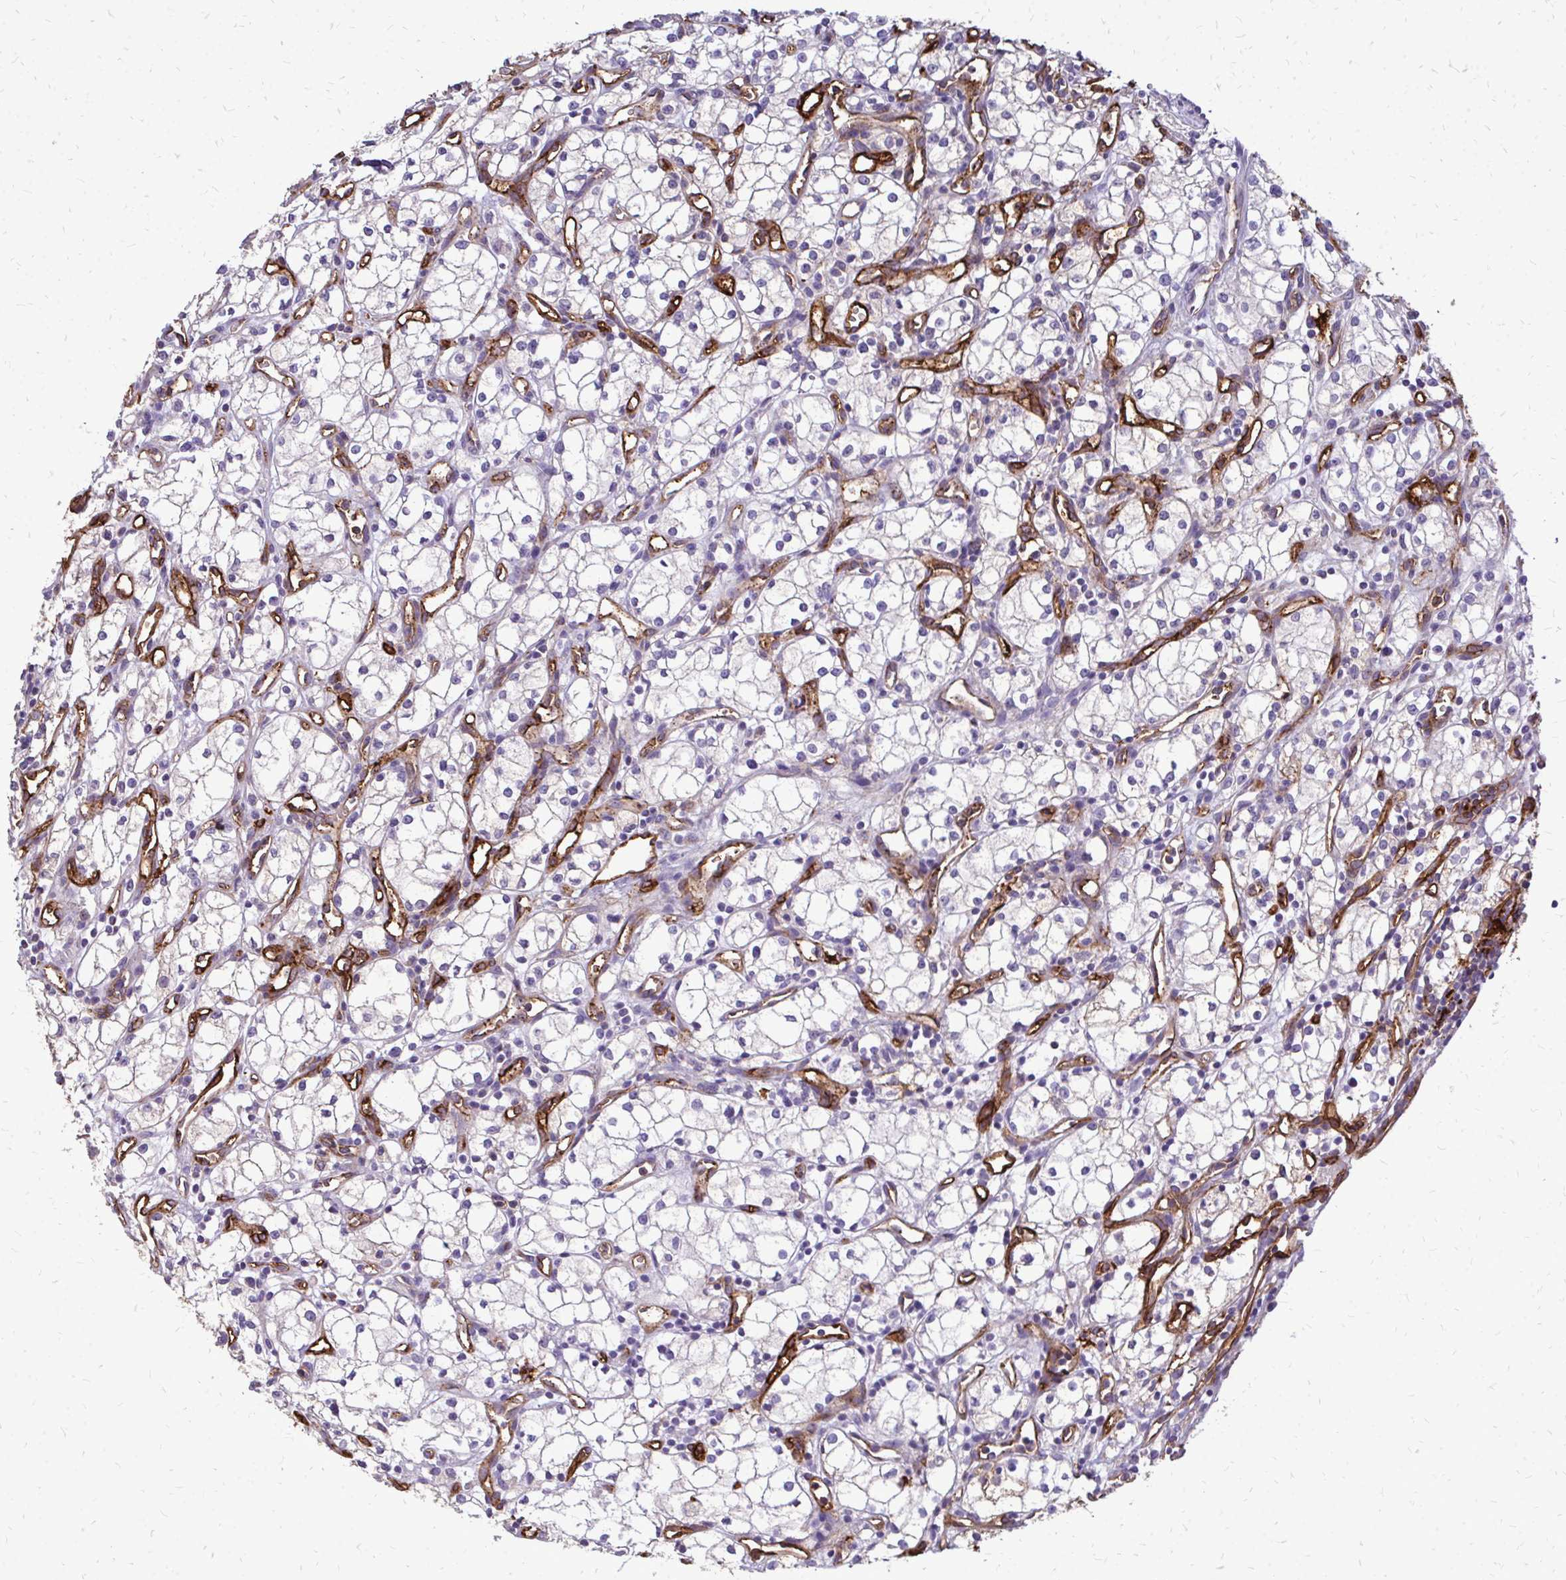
{"staining": {"intensity": "negative", "quantity": "none", "location": "none"}, "tissue": "renal cancer", "cell_type": "Tumor cells", "image_type": "cancer", "snomed": [{"axis": "morphology", "description": "Adenocarcinoma, NOS"}, {"axis": "topography", "description": "Kidney"}], "caption": "This is a photomicrograph of immunohistochemistry staining of renal cancer (adenocarcinoma), which shows no staining in tumor cells.", "gene": "MARCKSL1", "patient": {"sex": "male", "age": 59}}